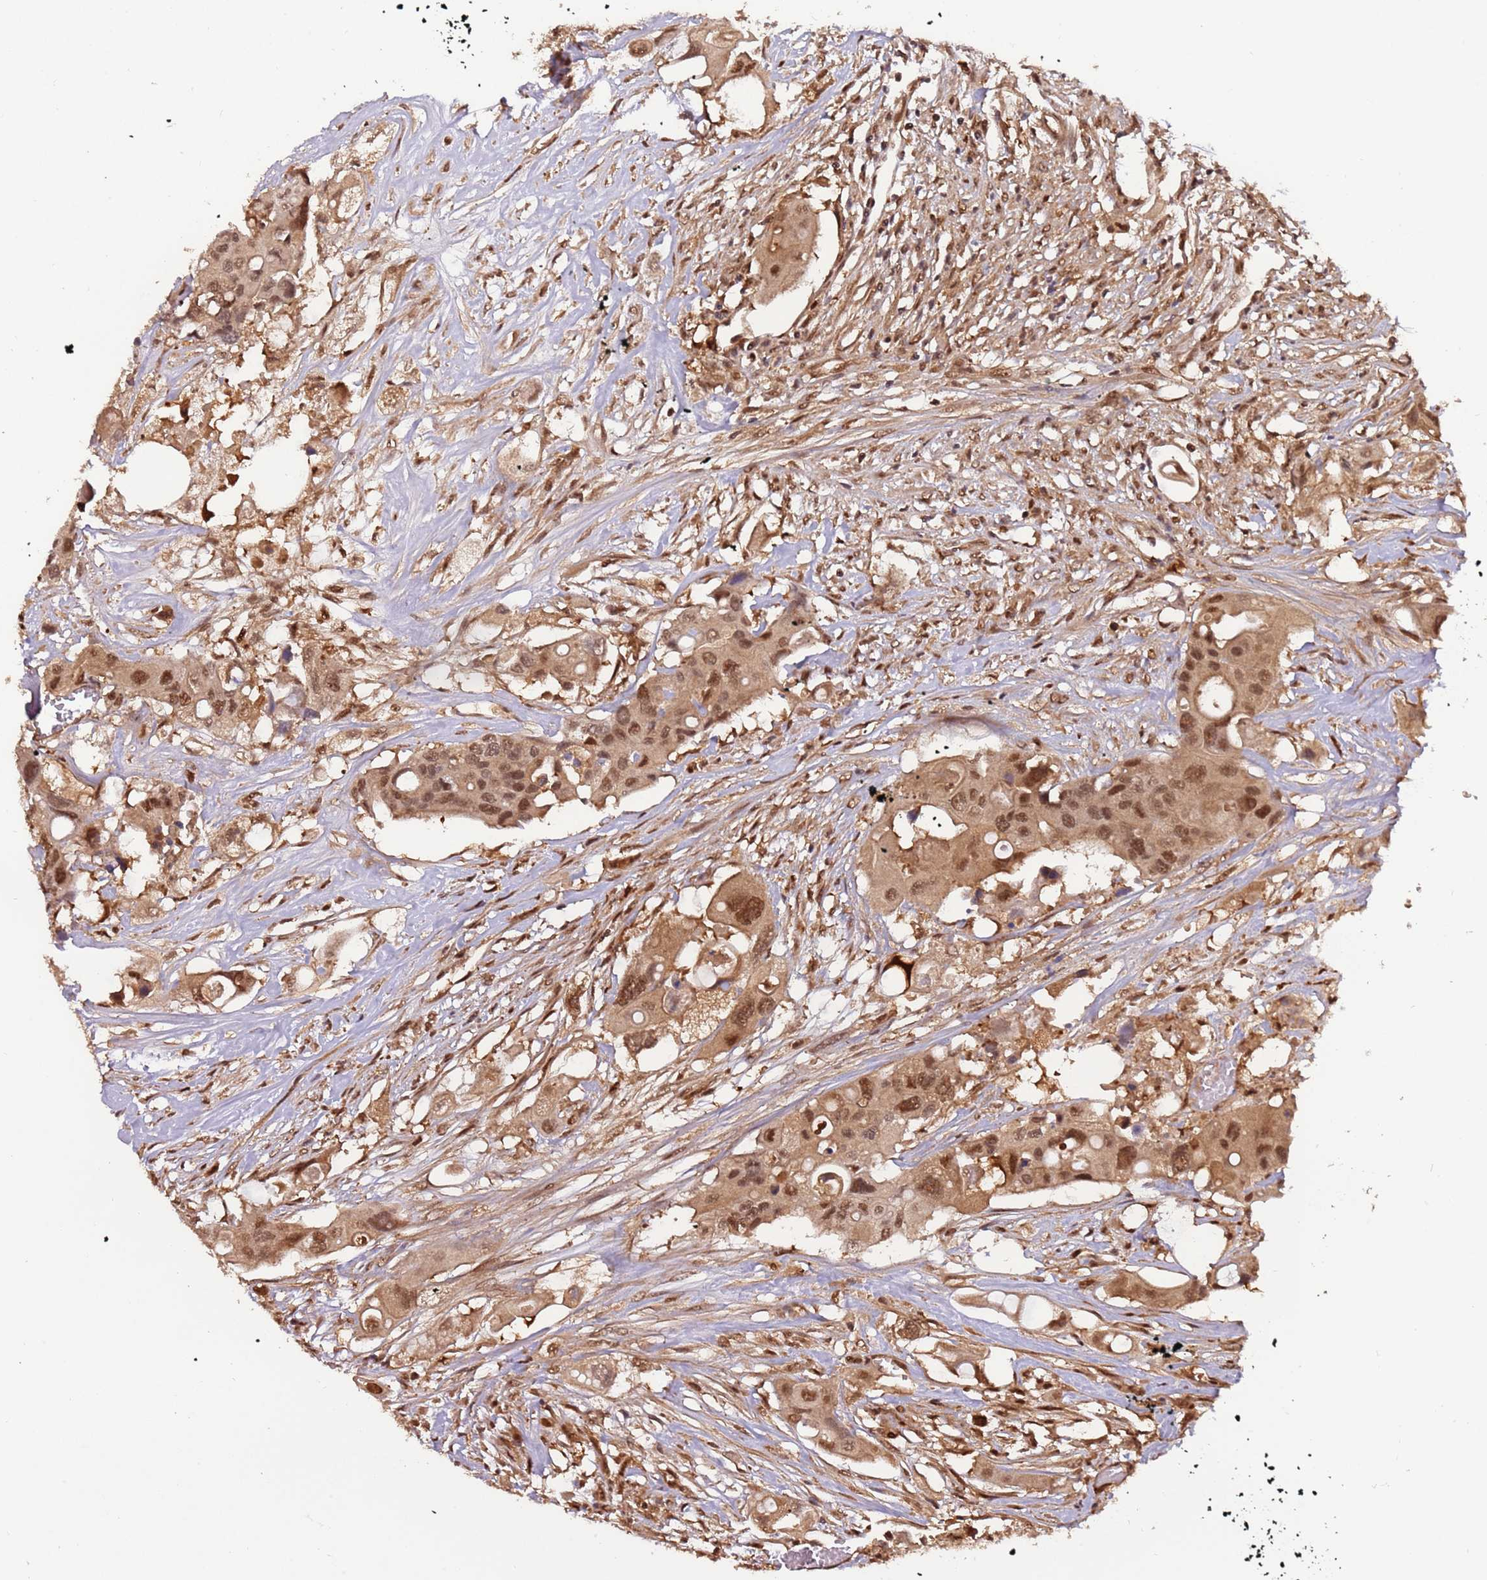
{"staining": {"intensity": "moderate", "quantity": ">75%", "location": "cytoplasmic/membranous,nuclear"}, "tissue": "colorectal cancer", "cell_type": "Tumor cells", "image_type": "cancer", "snomed": [{"axis": "morphology", "description": "Adenocarcinoma, NOS"}, {"axis": "topography", "description": "Colon"}], "caption": "There is medium levels of moderate cytoplasmic/membranous and nuclear staining in tumor cells of adenocarcinoma (colorectal), as demonstrated by immunohistochemical staining (brown color).", "gene": "PGLS", "patient": {"sex": "male", "age": 77}}